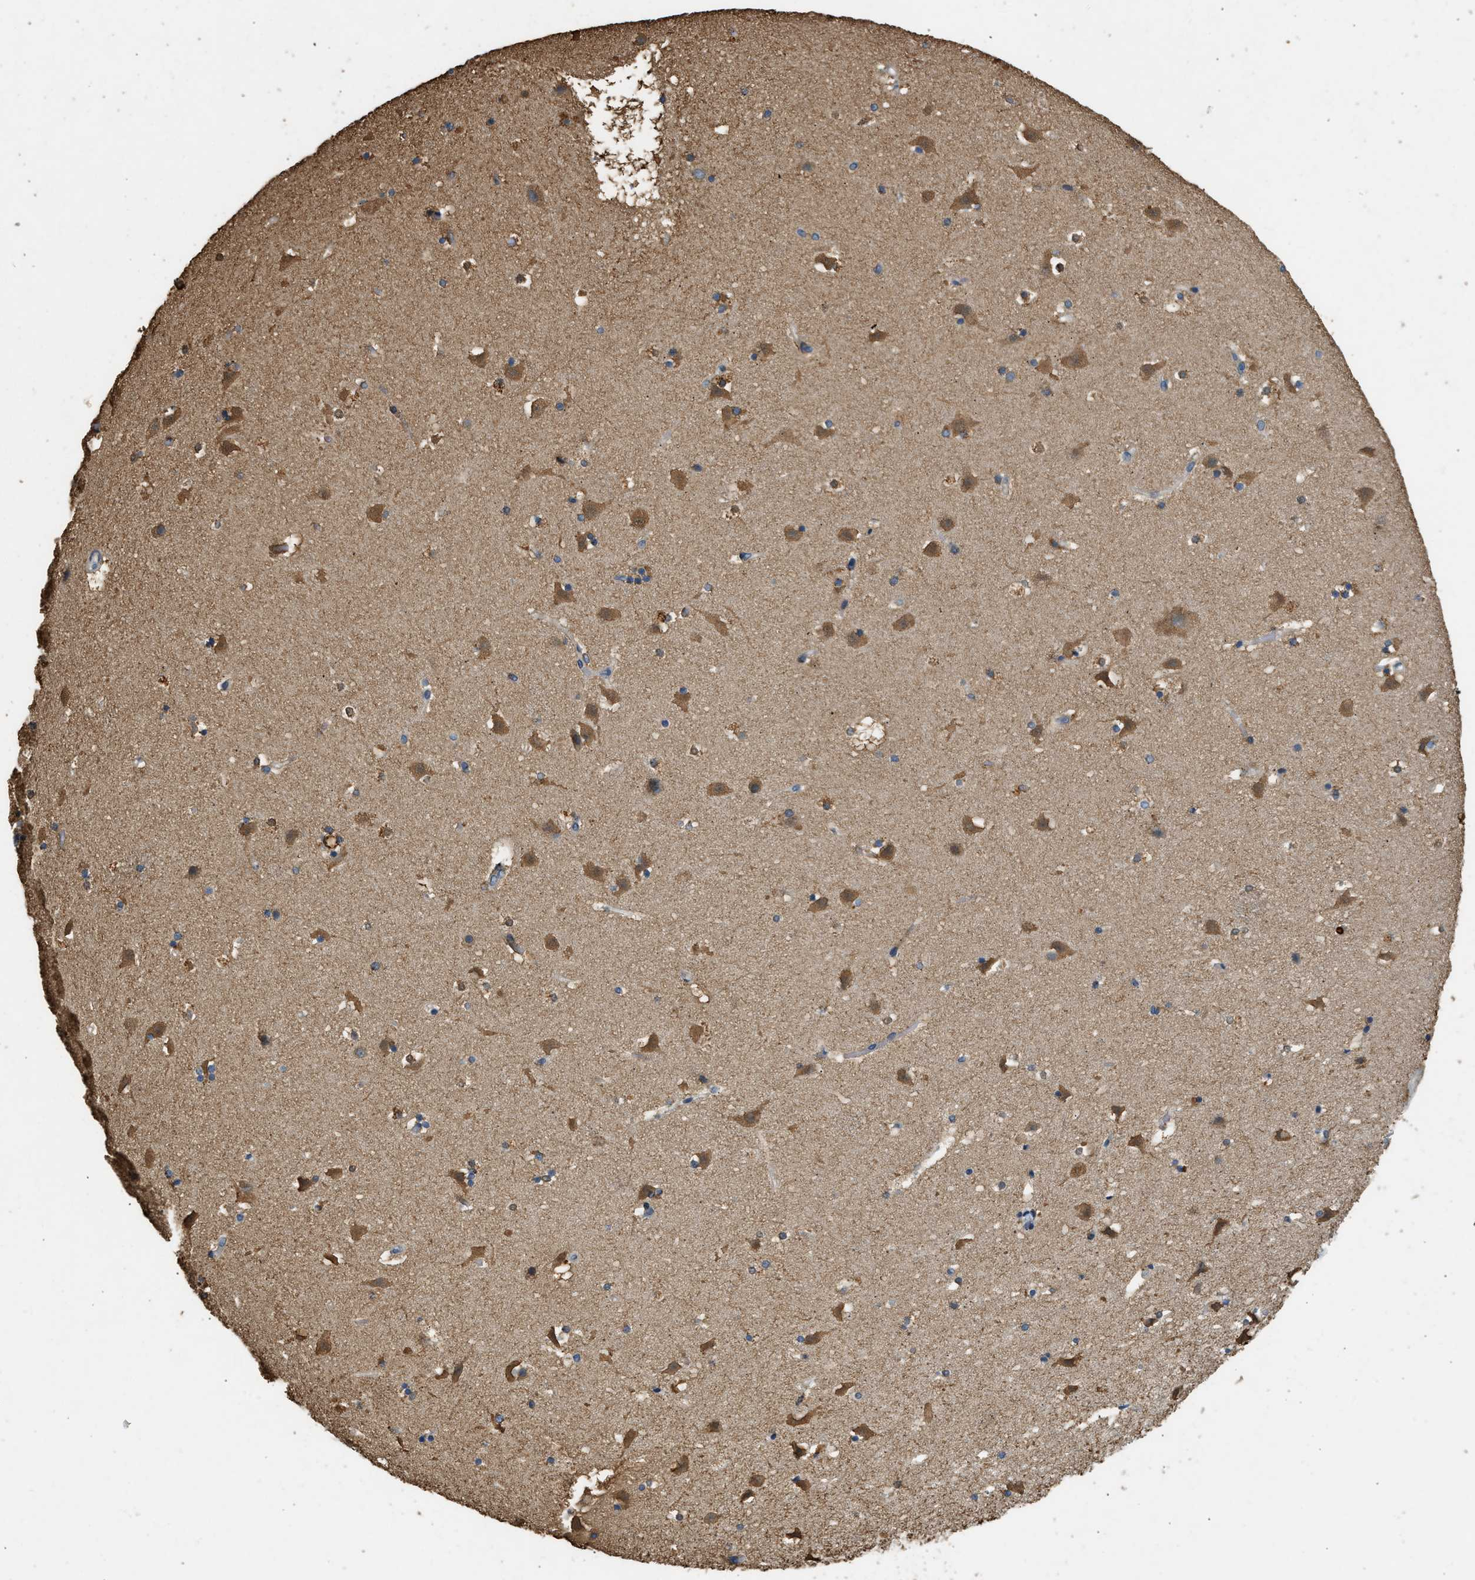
{"staining": {"intensity": "moderate", "quantity": "25%-75%", "location": "cytoplasmic/membranous"}, "tissue": "caudate", "cell_type": "Glial cells", "image_type": "normal", "snomed": [{"axis": "morphology", "description": "Normal tissue, NOS"}, {"axis": "topography", "description": "Lateral ventricle wall"}], "caption": "The micrograph exhibits staining of unremarkable caudate, revealing moderate cytoplasmic/membranous protein expression (brown color) within glial cells. The staining was performed using DAB (3,3'-diaminobenzidine) to visualize the protein expression in brown, while the nuclei were stained in blue with hematoxylin (Magnification: 20x).", "gene": "CTSB", "patient": {"sex": "male", "age": 45}}